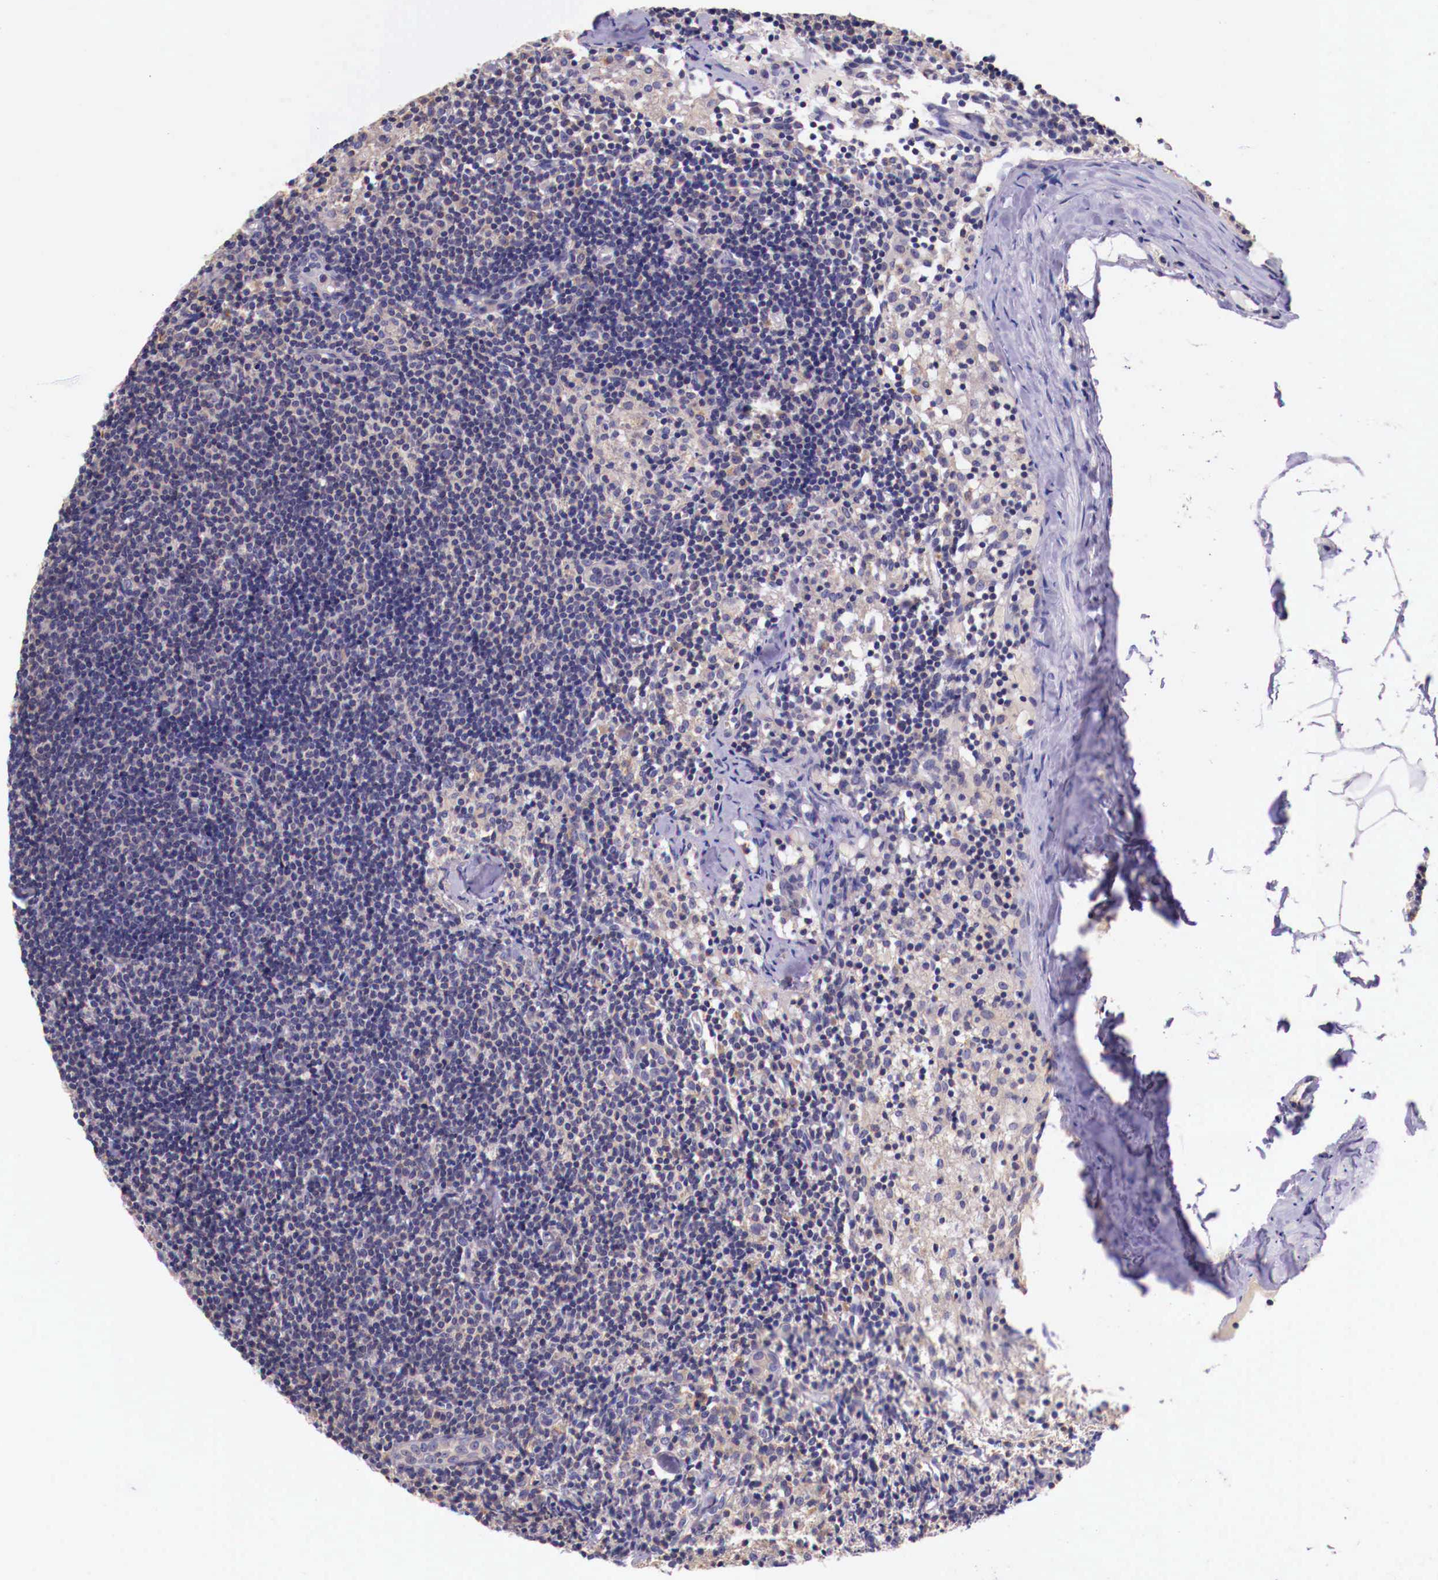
{"staining": {"intensity": "weak", "quantity": ">75%", "location": "cytoplasmic/membranous"}, "tissue": "lymph node", "cell_type": "Germinal center cells", "image_type": "normal", "snomed": [{"axis": "morphology", "description": "Normal tissue, NOS"}, {"axis": "topography", "description": "Lymph node"}], "caption": "A brown stain highlights weak cytoplasmic/membranous staining of a protein in germinal center cells of normal lymph node. The staining is performed using DAB brown chromogen to label protein expression. The nuclei are counter-stained blue using hematoxylin.", "gene": "GRIPAP1", "patient": {"sex": "female", "age": 35}}